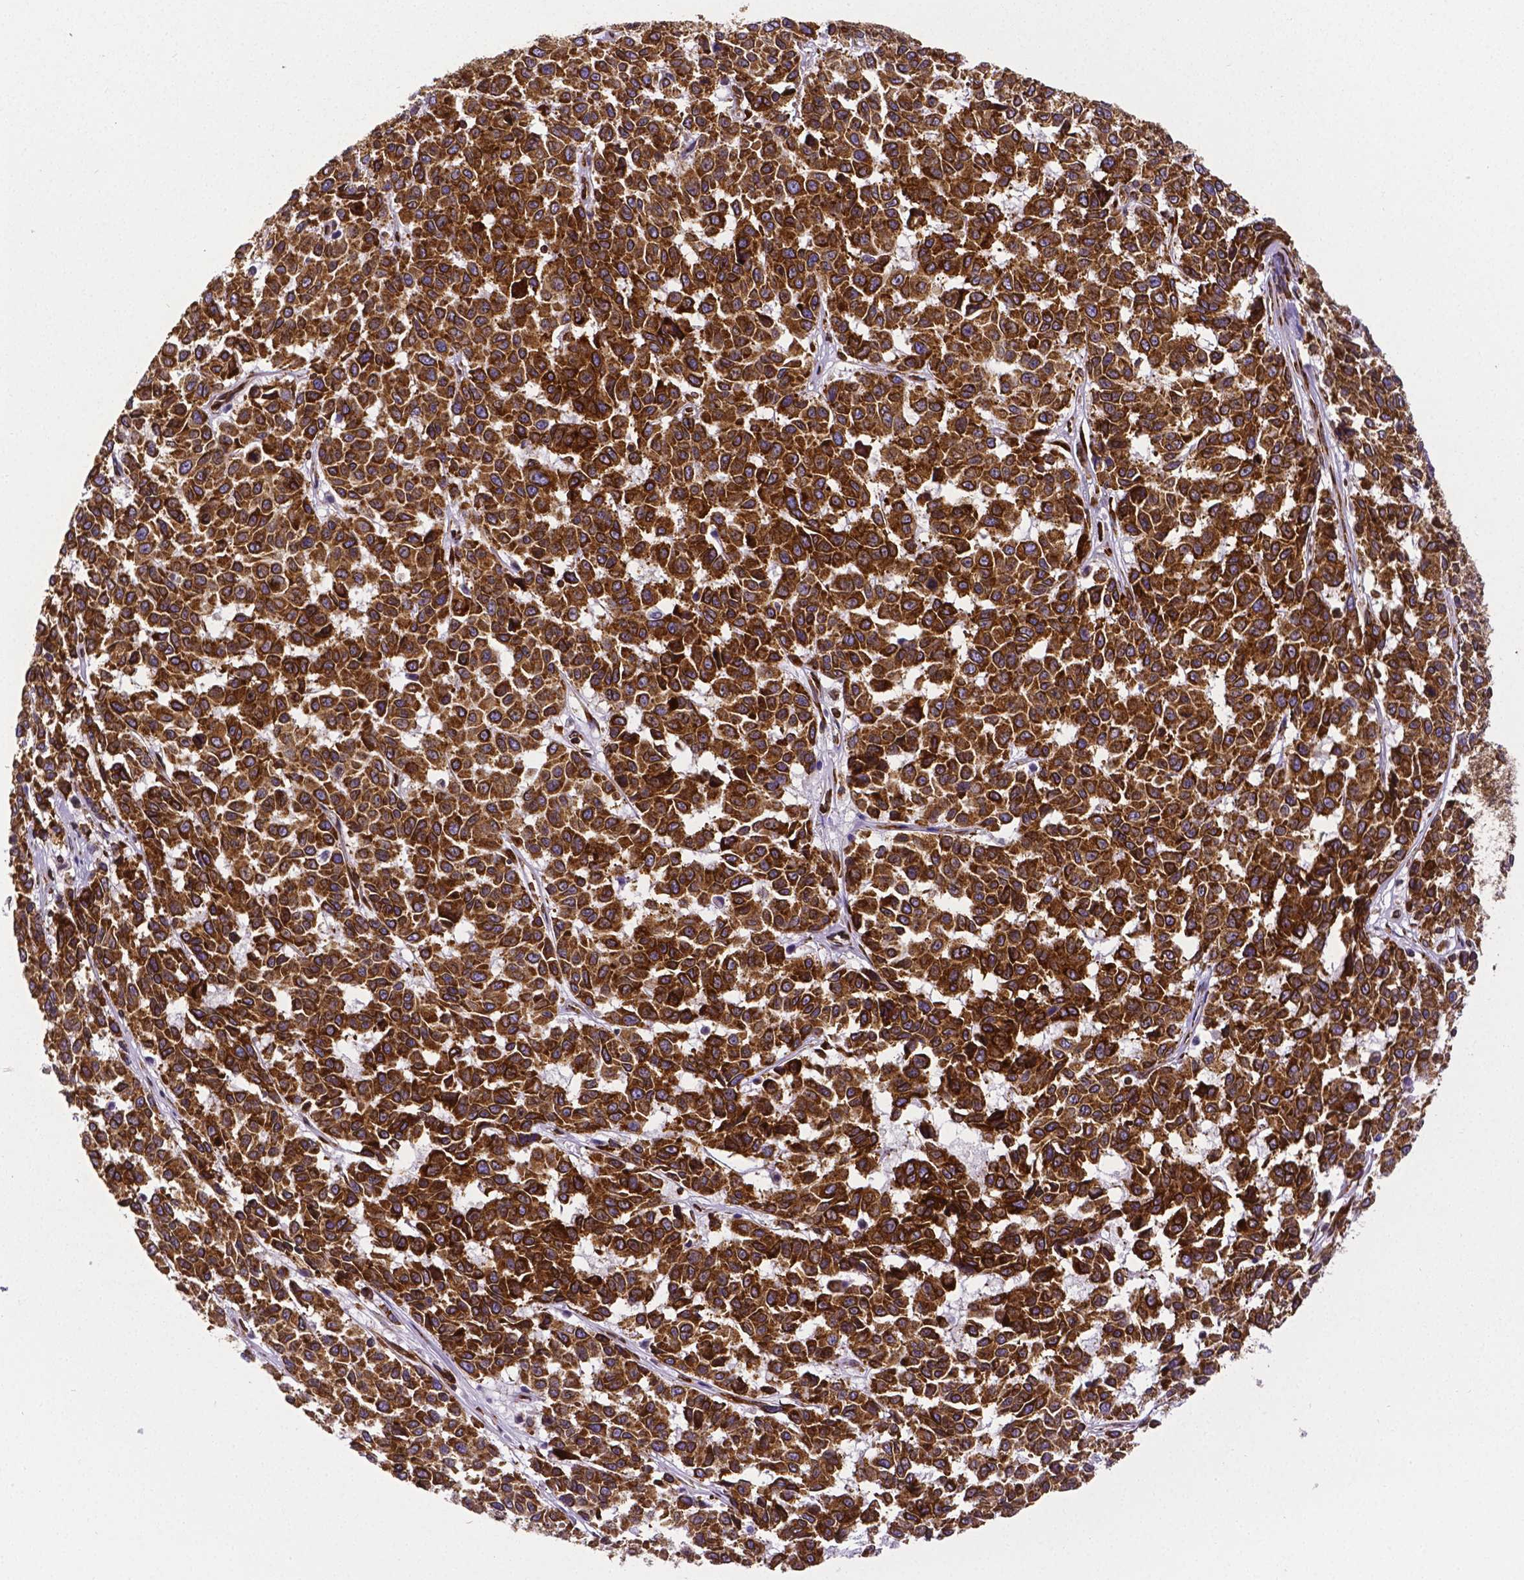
{"staining": {"intensity": "strong", "quantity": ">75%", "location": "cytoplasmic/membranous"}, "tissue": "melanoma", "cell_type": "Tumor cells", "image_type": "cancer", "snomed": [{"axis": "morphology", "description": "Malignant melanoma, NOS"}, {"axis": "topography", "description": "Skin"}], "caption": "Strong cytoplasmic/membranous protein staining is appreciated in approximately >75% of tumor cells in melanoma. The staining is performed using DAB (3,3'-diaminobenzidine) brown chromogen to label protein expression. The nuclei are counter-stained blue using hematoxylin.", "gene": "MTDH", "patient": {"sex": "female", "age": 66}}